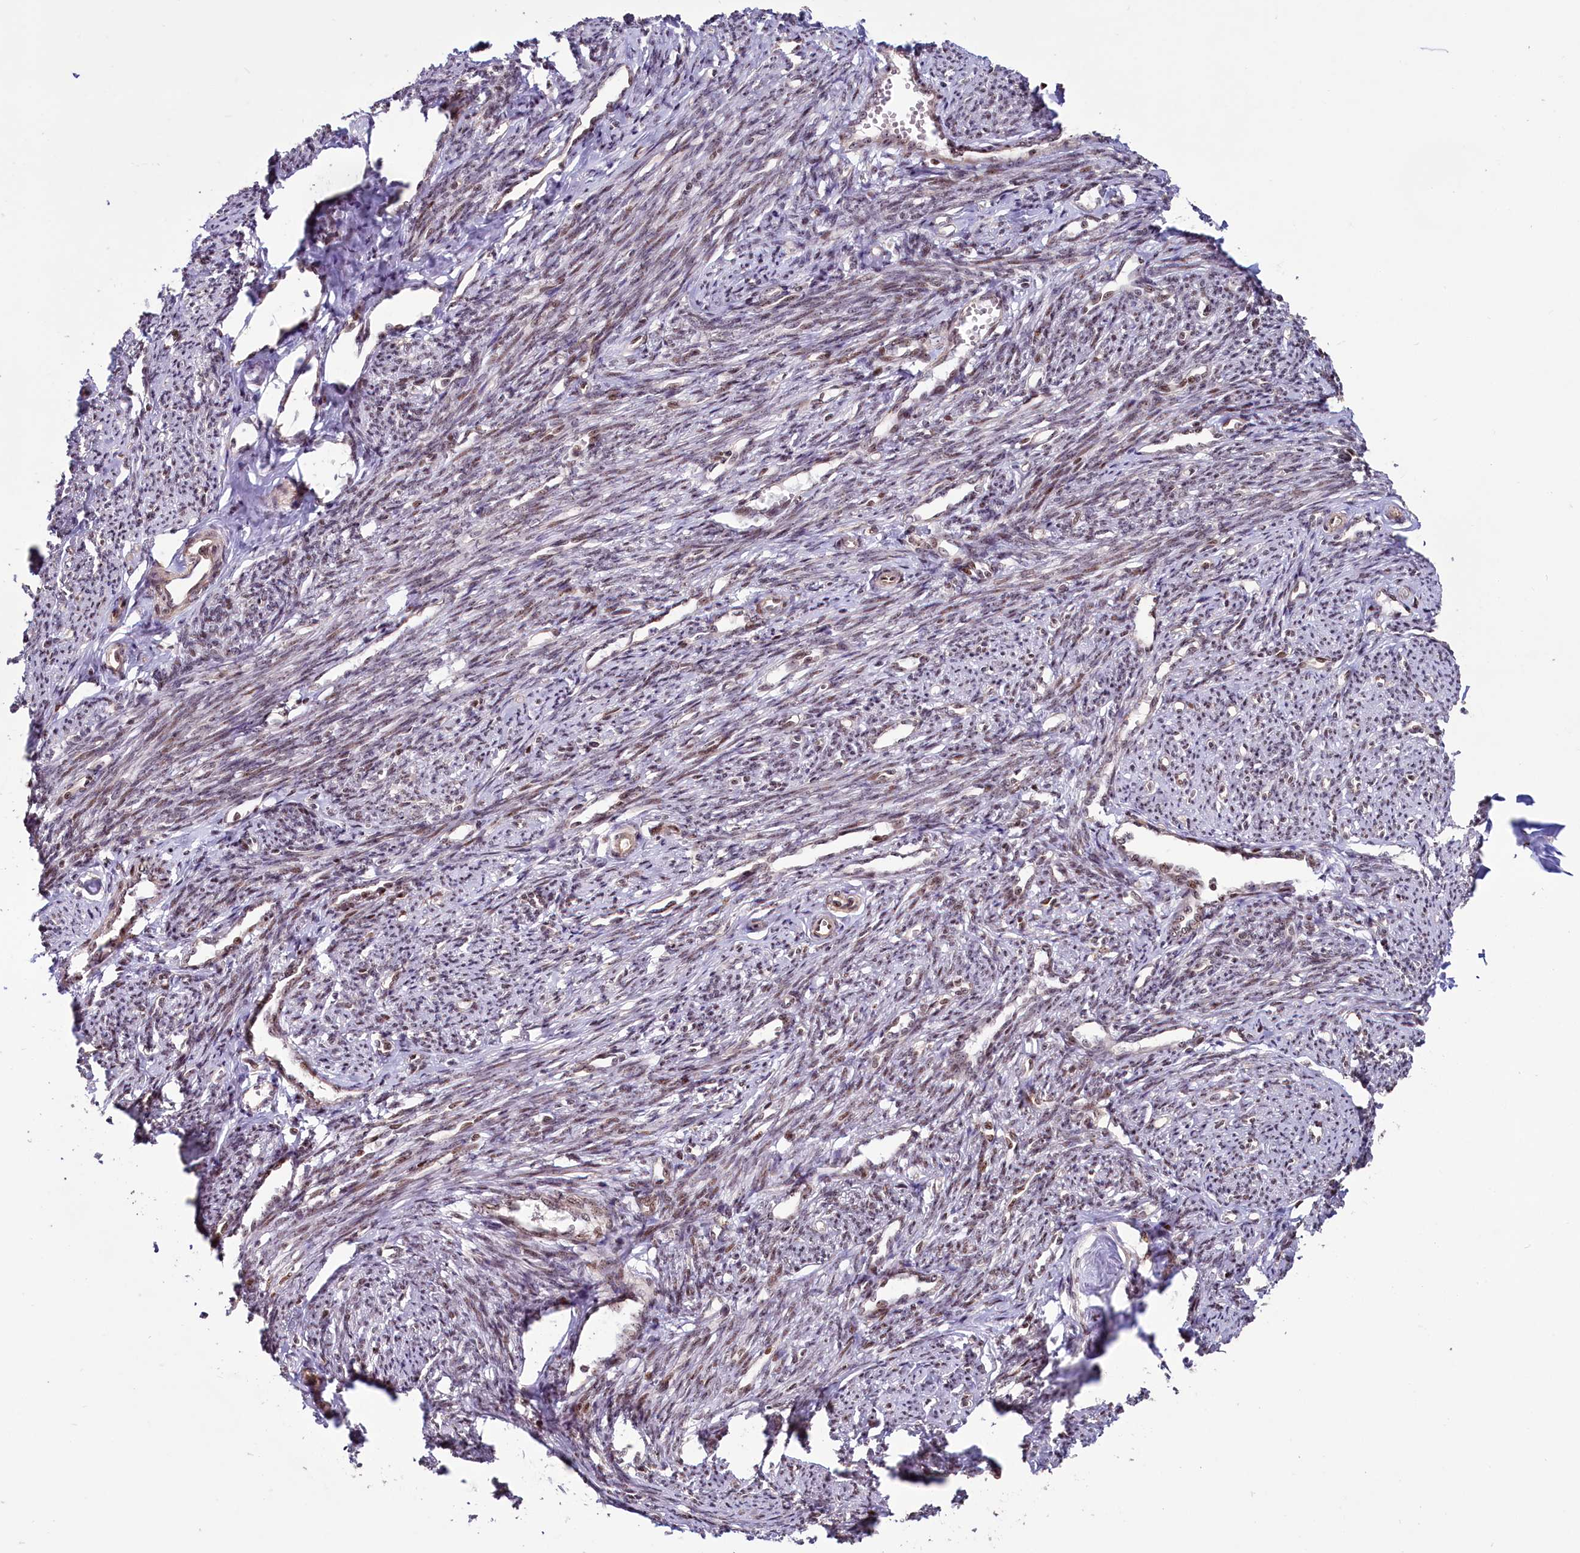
{"staining": {"intensity": "moderate", "quantity": ">75%", "location": "cytoplasmic/membranous,nuclear"}, "tissue": "smooth muscle", "cell_type": "Smooth muscle cells", "image_type": "normal", "snomed": [{"axis": "morphology", "description": "Normal tissue, NOS"}, {"axis": "topography", "description": "Smooth muscle"}, {"axis": "topography", "description": "Uterus"}], "caption": "An immunohistochemistry image of normal tissue is shown. Protein staining in brown labels moderate cytoplasmic/membranous,nuclear positivity in smooth muscle within smooth muscle cells.", "gene": "TCOF1", "patient": {"sex": "female", "age": 59}}